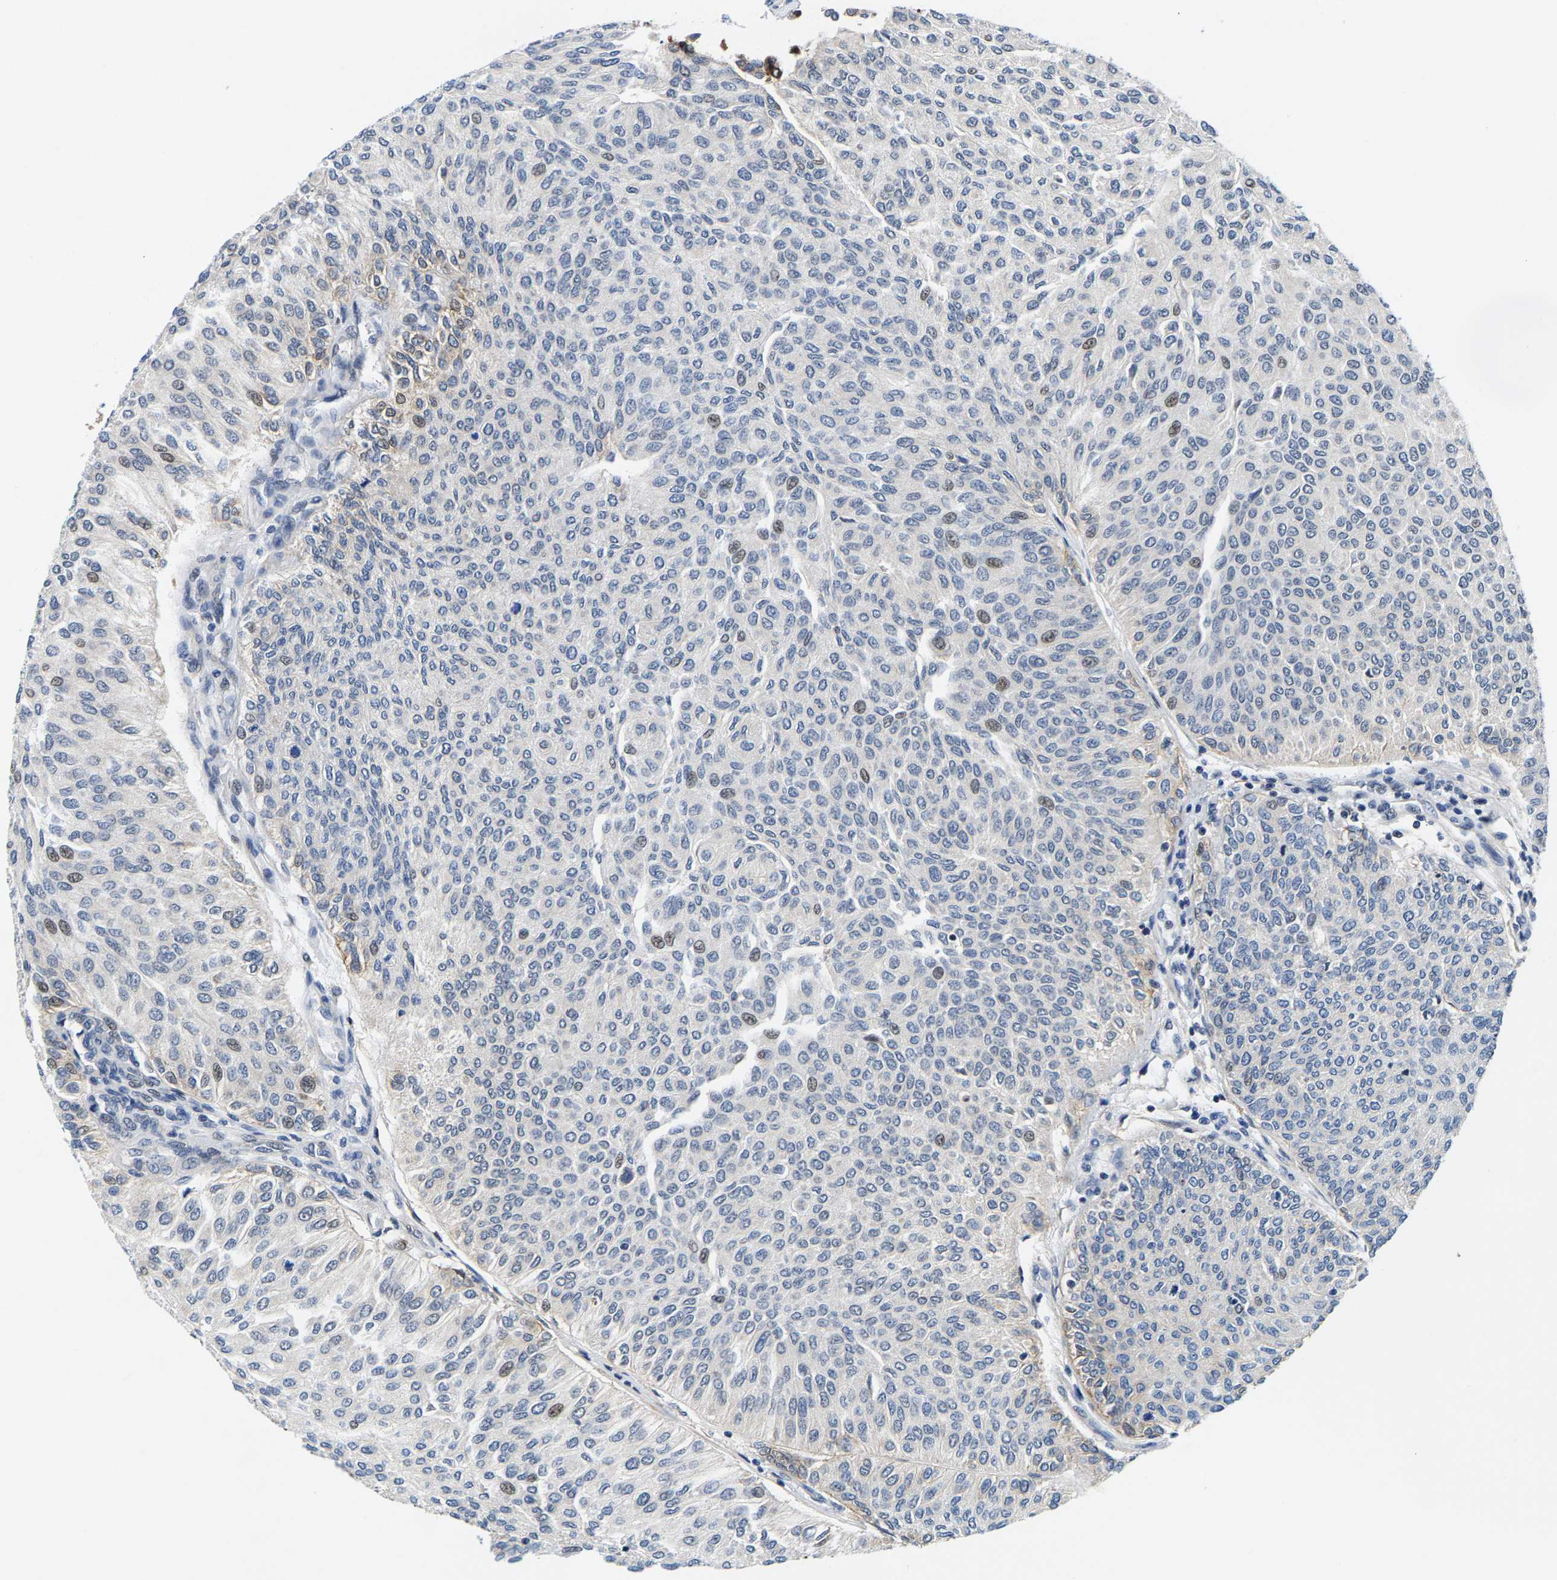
{"staining": {"intensity": "weak", "quantity": "<25%", "location": "nuclear"}, "tissue": "urothelial cancer", "cell_type": "Tumor cells", "image_type": "cancer", "snomed": [{"axis": "morphology", "description": "Urothelial carcinoma, Low grade"}, {"axis": "topography", "description": "Urinary bladder"}], "caption": "Human urothelial cancer stained for a protein using immunohistochemistry (IHC) shows no staining in tumor cells.", "gene": "GTPBP10", "patient": {"sex": "female", "age": 79}}